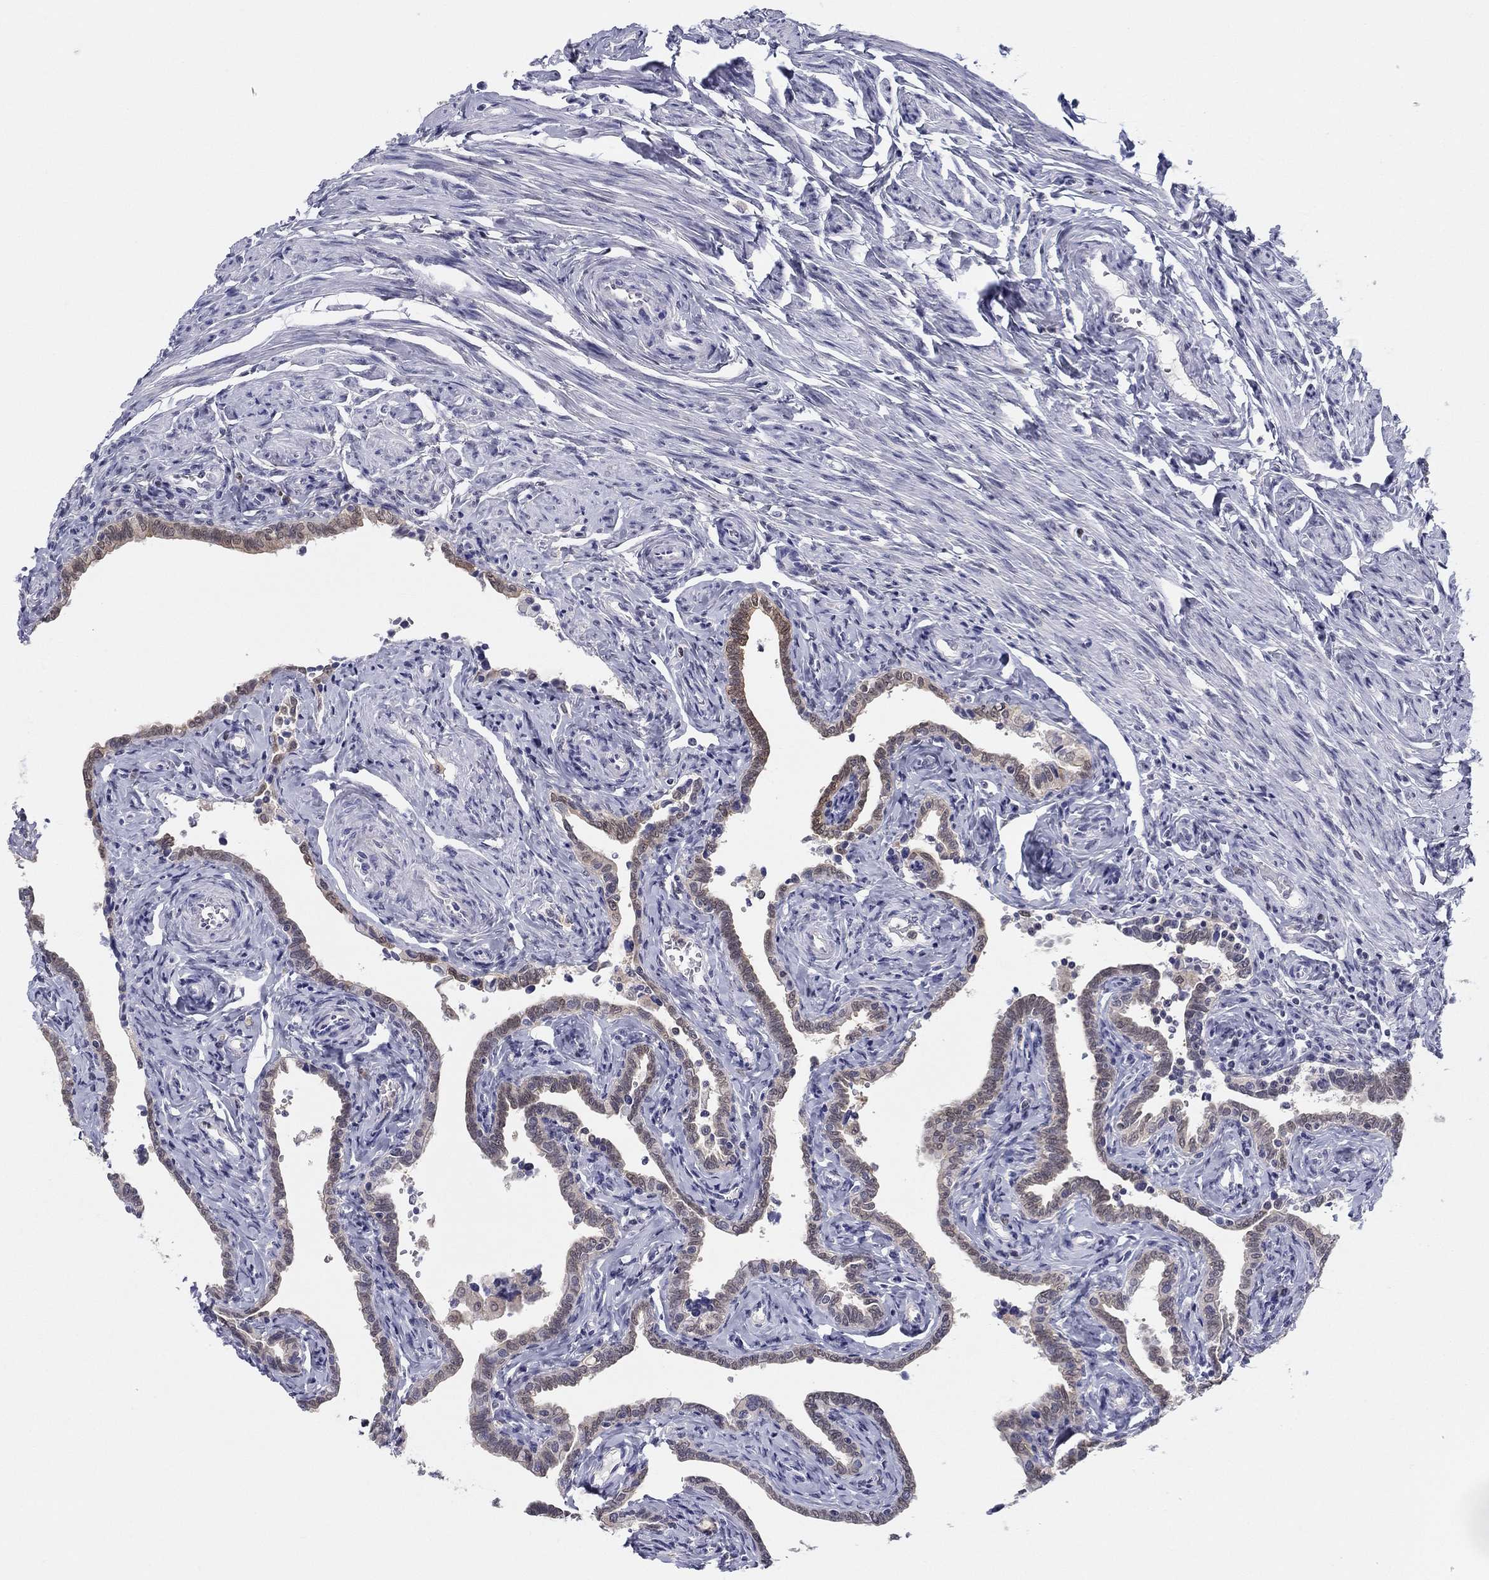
{"staining": {"intensity": "weak", "quantity": "<25%", "location": "cytoplasmic/membranous"}, "tissue": "fallopian tube", "cell_type": "Glandular cells", "image_type": "normal", "snomed": [{"axis": "morphology", "description": "Normal tissue, NOS"}, {"axis": "topography", "description": "Fallopian tube"}, {"axis": "topography", "description": "Ovary"}], "caption": "Glandular cells are negative for brown protein staining in unremarkable fallopian tube. (DAB IHC visualized using brightfield microscopy, high magnification).", "gene": "PDXK", "patient": {"sex": "female", "age": 54}}